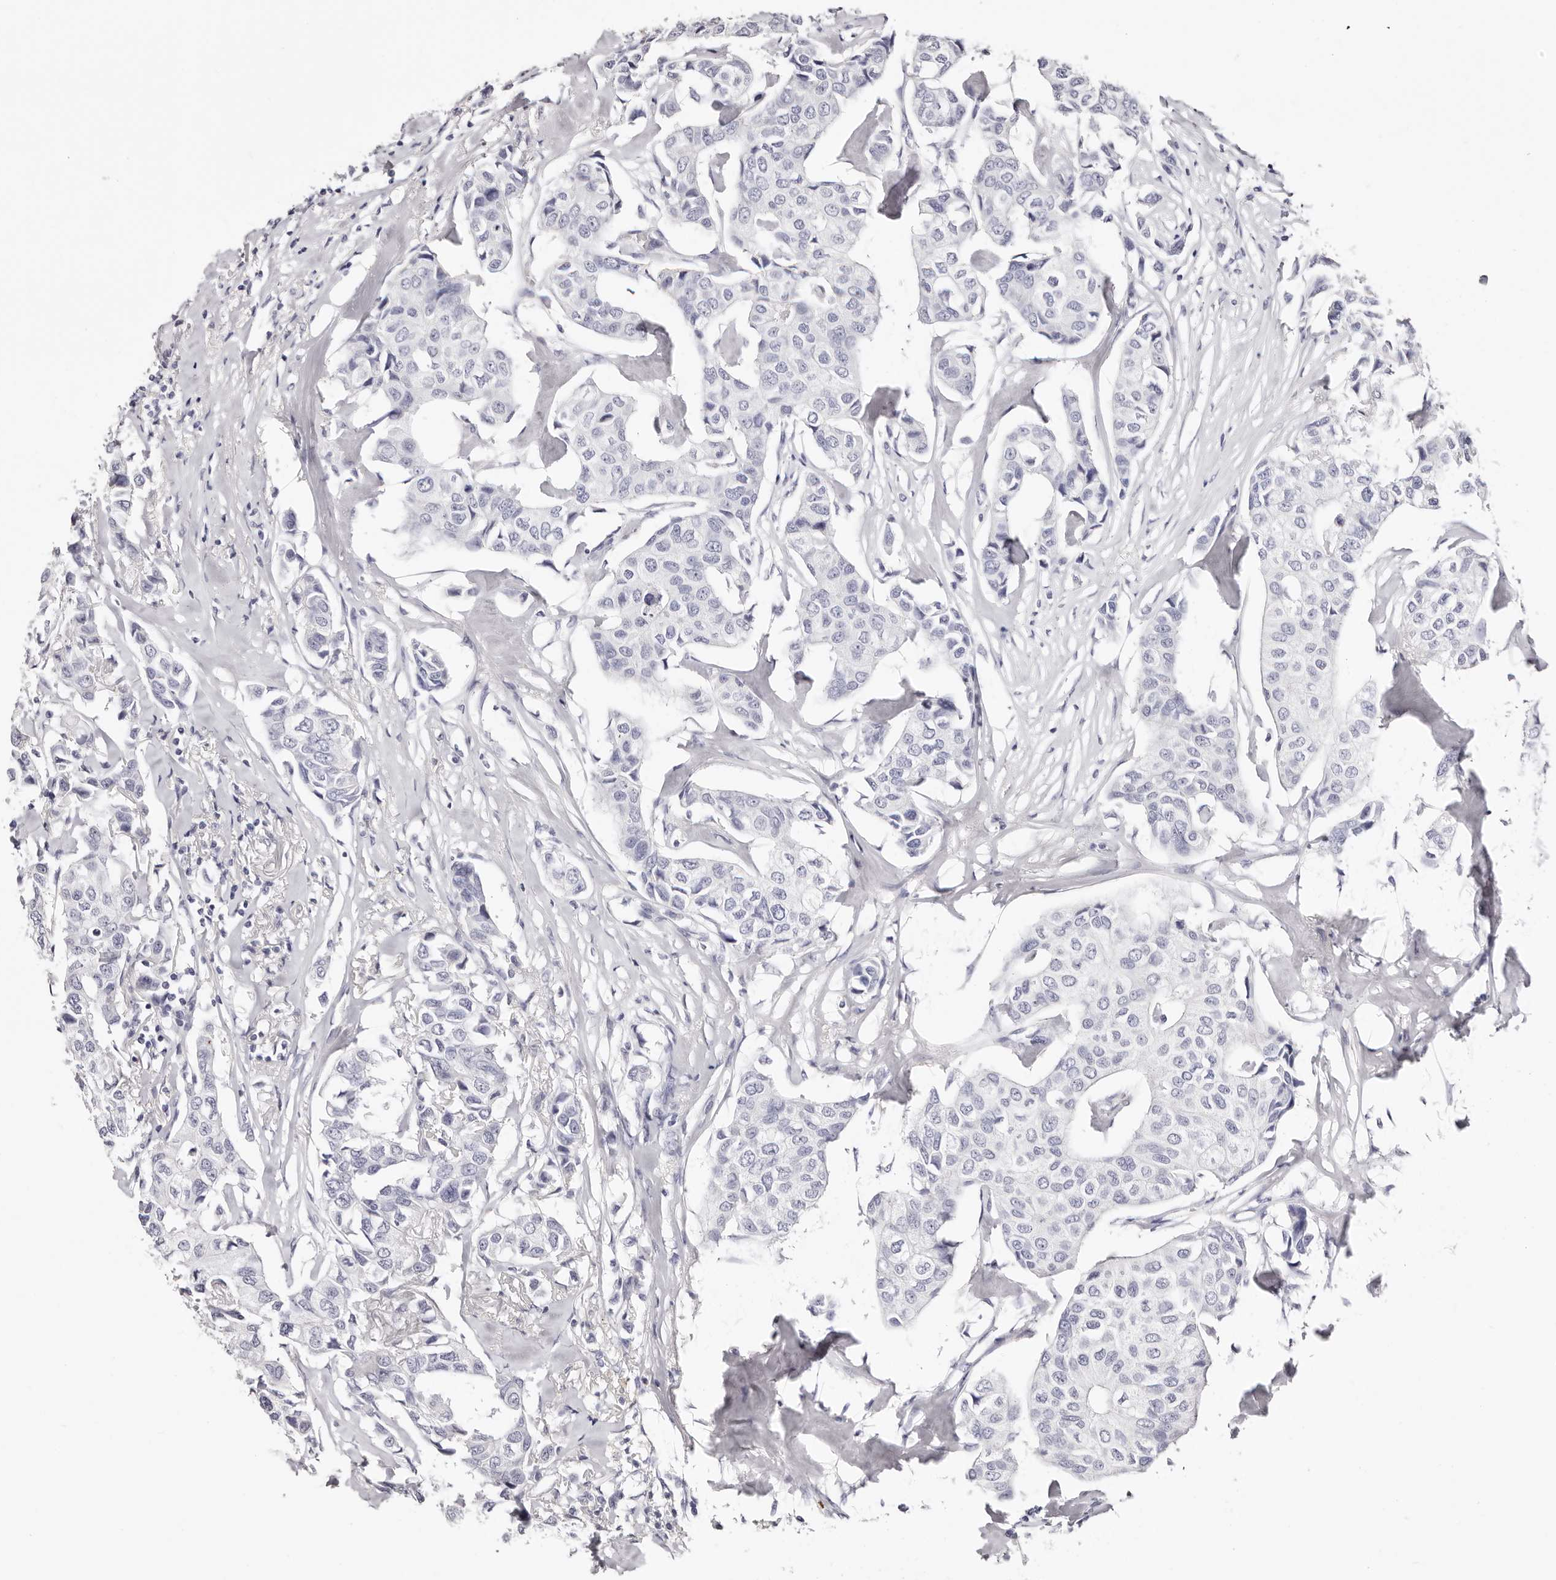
{"staining": {"intensity": "negative", "quantity": "none", "location": "none"}, "tissue": "breast cancer", "cell_type": "Tumor cells", "image_type": "cancer", "snomed": [{"axis": "morphology", "description": "Duct carcinoma"}, {"axis": "topography", "description": "Breast"}], "caption": "There is no significant expression in tumor cells of breast intraductal carcinoma. Brightfield microscopy of immunohistochemistry stained with DAB (brown) and hematoxylin (blue), captured at high magnification.", "gene": "PF4", "patient": {"sex": "female", "age": 80}}